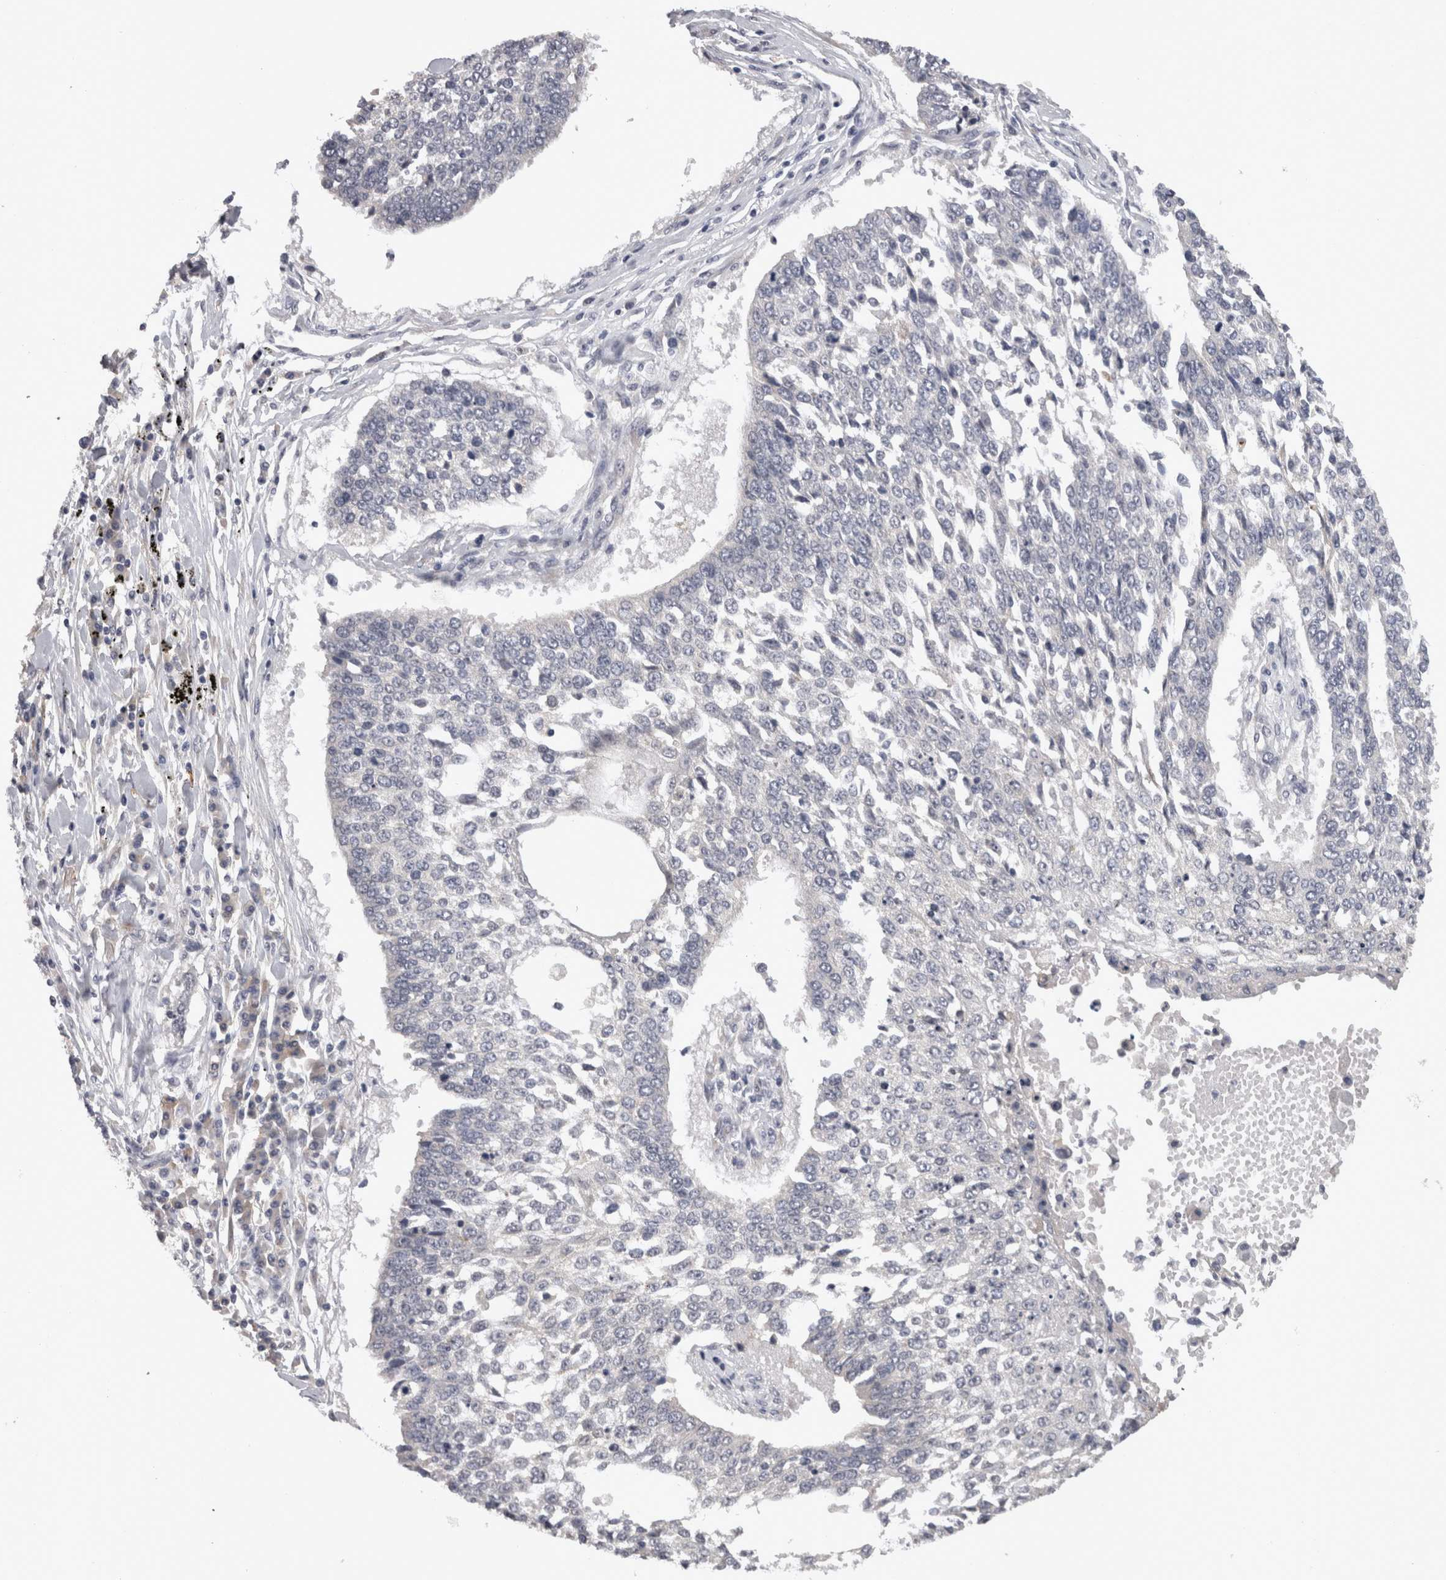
{"staining": {"intensity": "negative", "quantity": "none", "location": "none"}, "tissue": "lung cancer", "cell_type": "Tumor cells", "image_type": "cancer", "snomed": [{"axis": "morphology", "description": "Normal tissue, NOS"}, {"axis": "morphology", "description": "Squamous cell carcinoma, NOS"}, {"axis": "topography", "description": "Cartilage tissue"}, {"axis": "topography", "description": "Bronchus"}, {"axis": "topography", "description": "Lung"}, {"axis": "topography", "description": "Peripheral nerve tissue"}], "caption": "Immunohistochemistry micrograph of neoplastic tissue: human lung squamous cell carcinoma stained with DAB displays no significant protein positivity in tumor cells.", "gene": "RMDN1", "patient": {"sex": "female", "age": 49}}